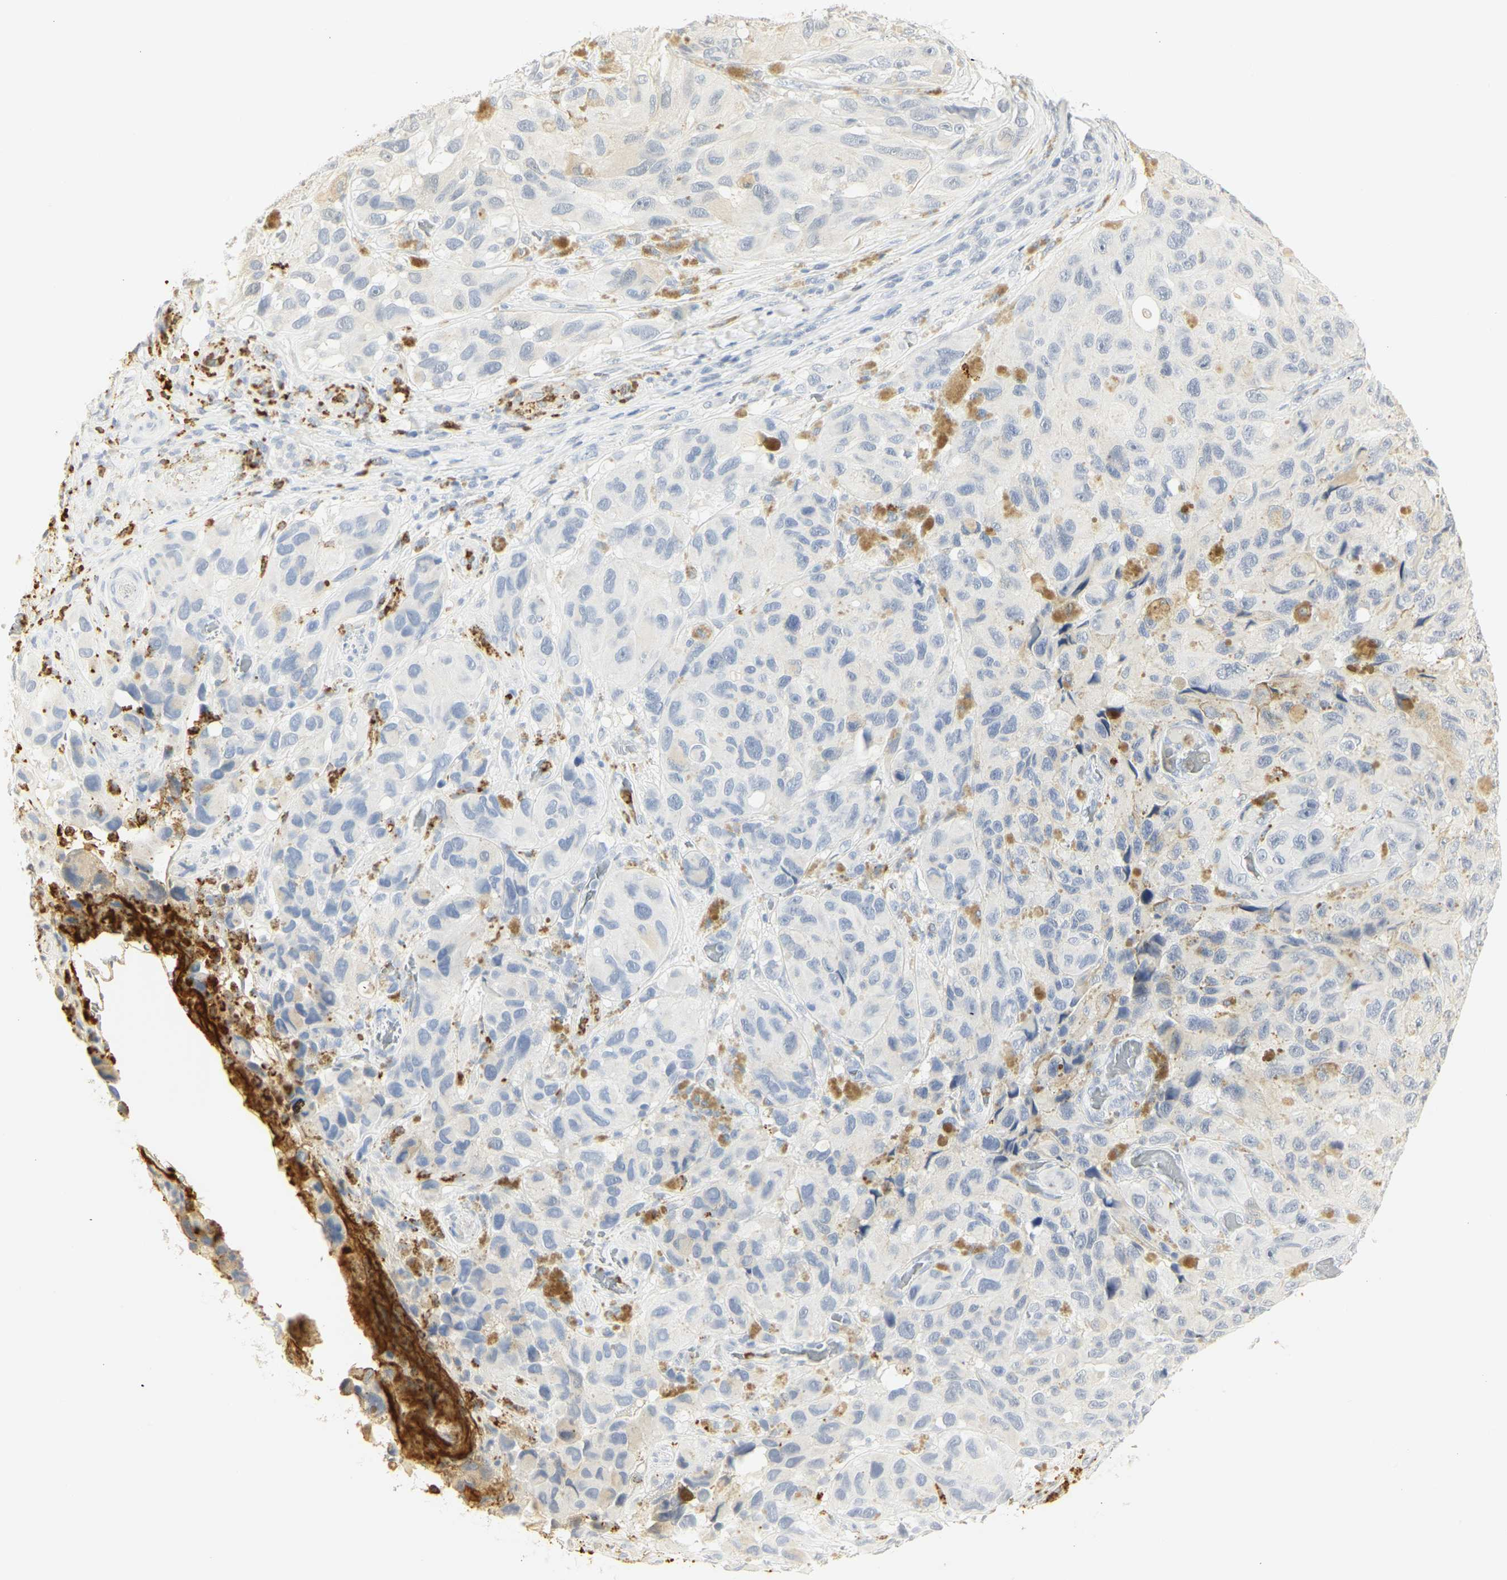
{"staining": {"intensity": "negative", "quantity": "none", "location": "none"}, "tissue": "melanoma", "cell_type": "Tumor cells", "image_type": "cancer", "snomed": [{"axis": "morphology", "description": "Malignant melanoma, NOS"}, {"axis": "topography", "description": "Skin"}], "caption": "IHC of melanoma demonstrates no expression in tumor cells.", "gene": "MPO", "patient": {"sex": "female", "age": 73}}